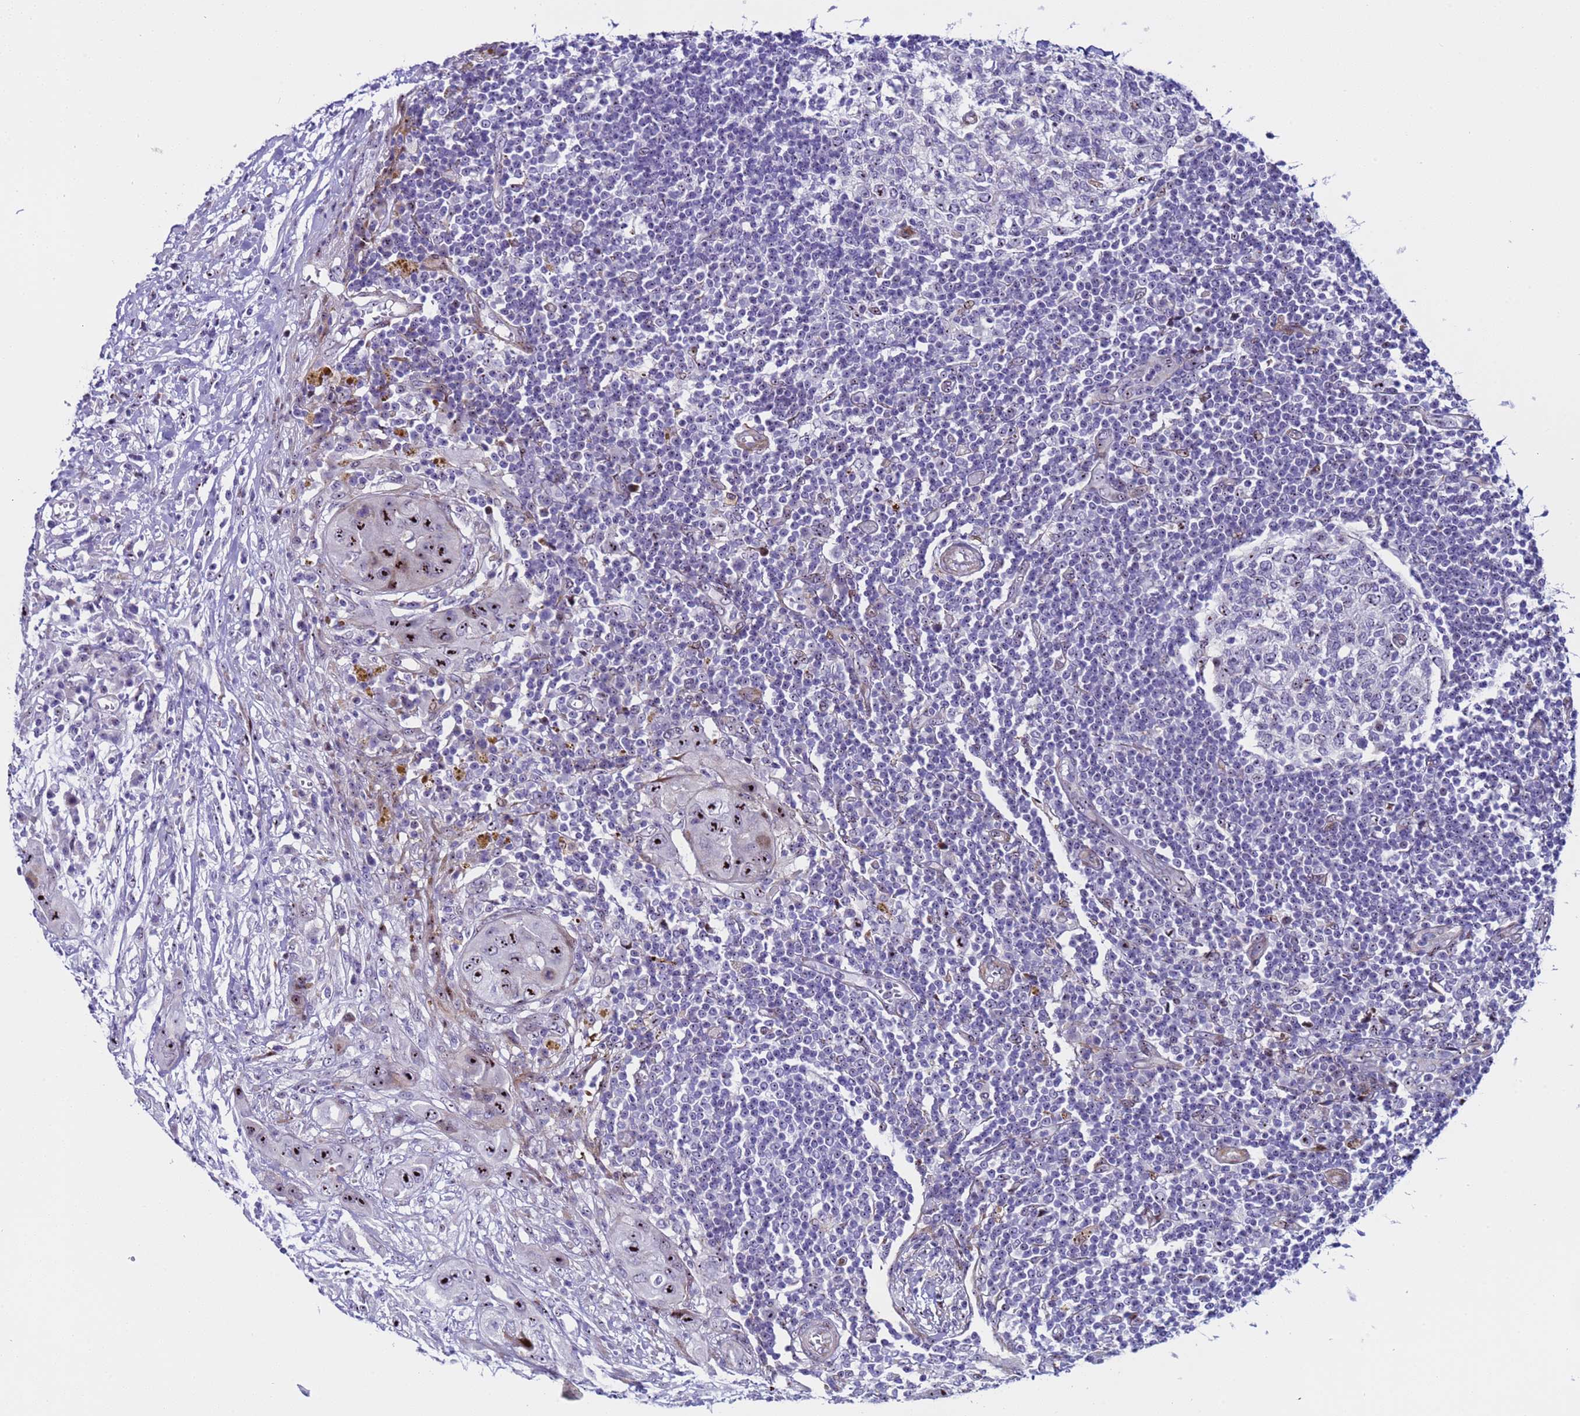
{"staining": {"intensity": "negative", "quantity": "none", "location": "none"}, "tissue": "lymph node", "cell_type": "Germinal center cells", "image_type": "normal", "snomed": [{"axis": "morphology", "description": "Normal tissue, NOS"}, {"axis": "morphology", "description": "Squamous cell carcinoma, metastatic, NOS"}, {"axis": "topography", "description": "Lymph node"}], "caption": "A high-resolution image shows immunohistochemistry staining of normal lymph node, which shows no significant staining in germinal center cells.", "gene": "POP5", "patient": {"sex": "male", "age": 73}}